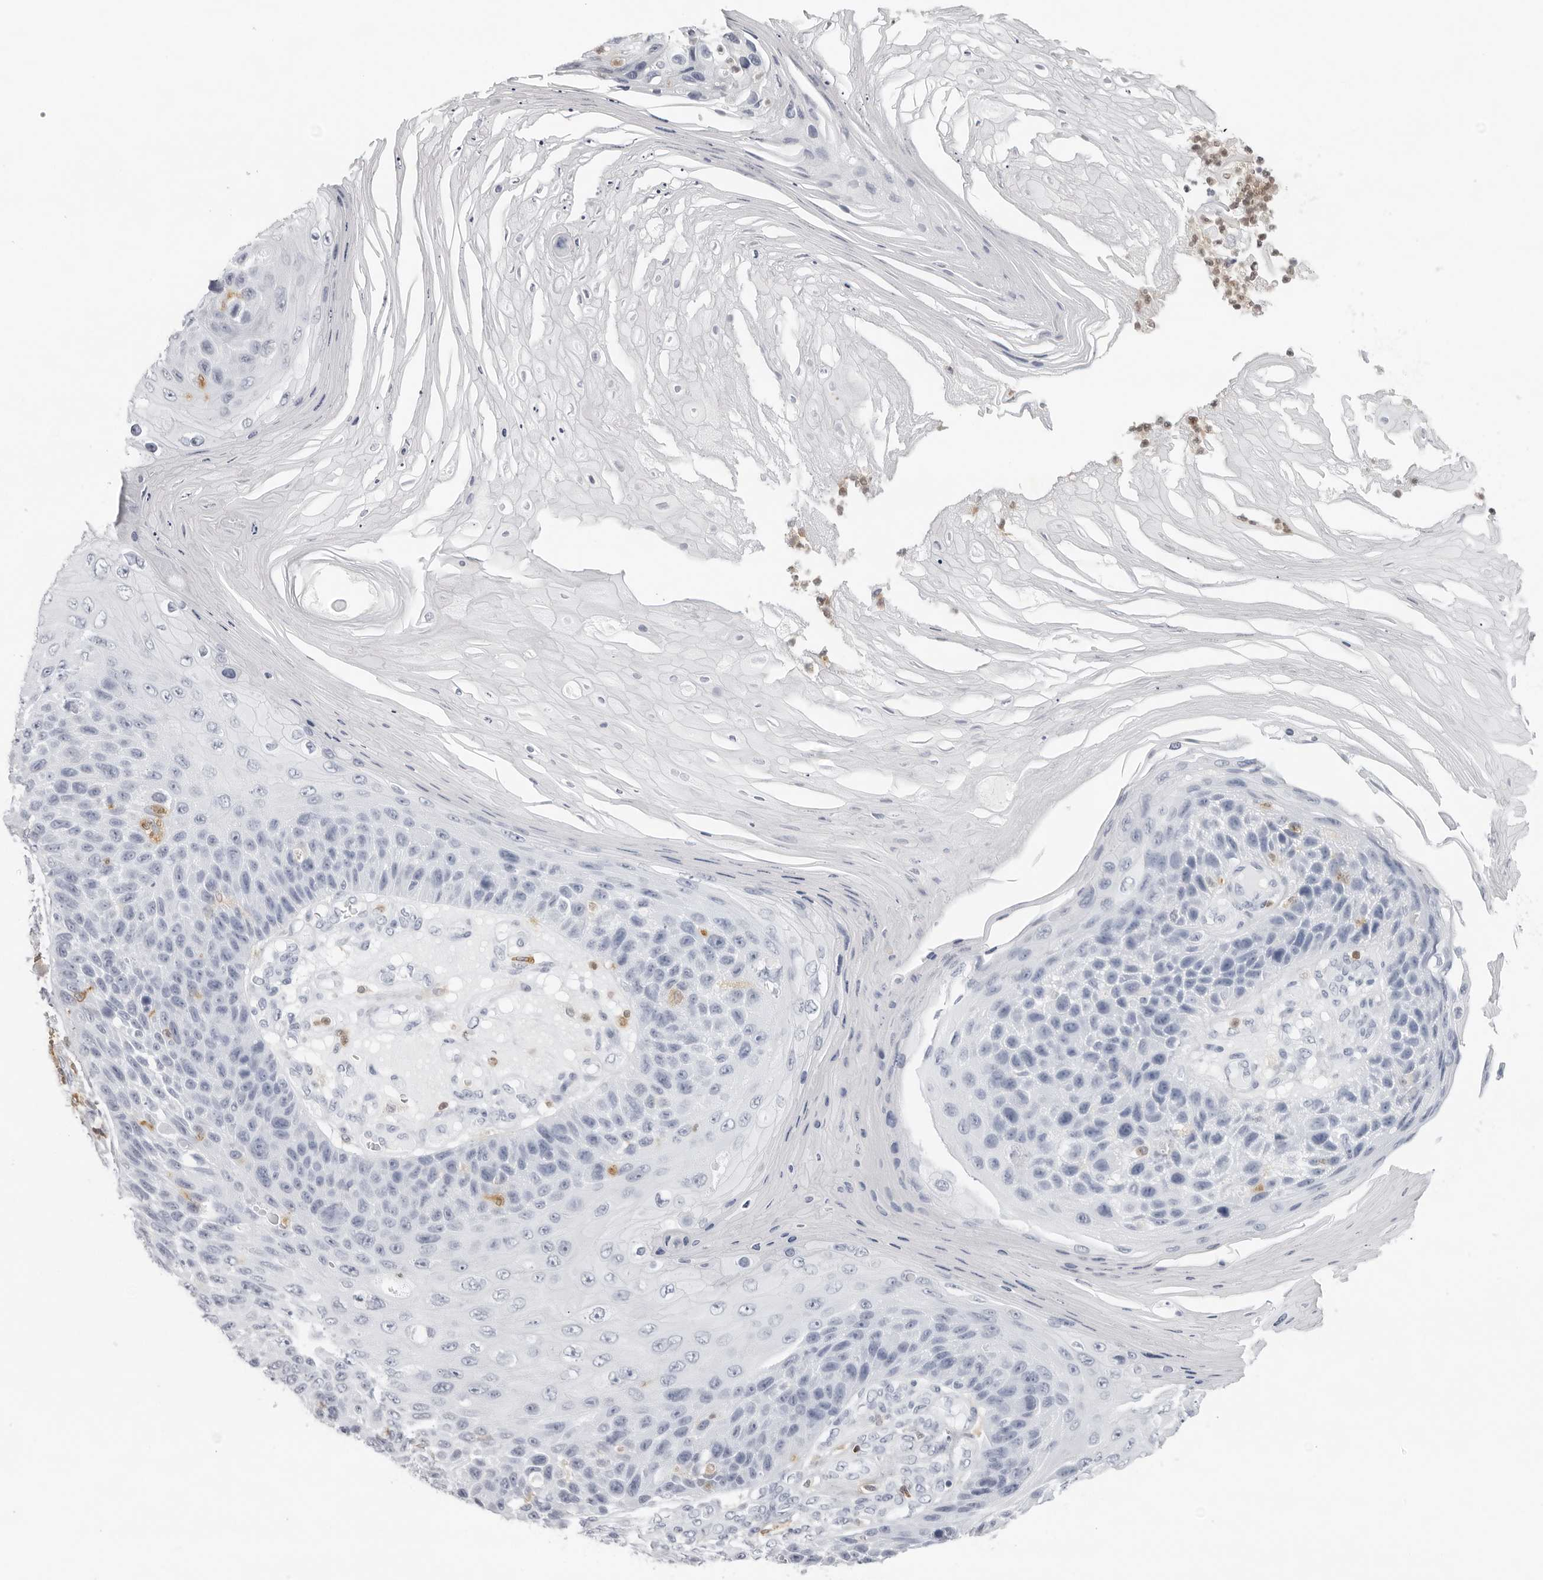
{"staining": {"intensity": "negative", "quantity": "none", "location": "none"}, "tissue": "skin cancer", "cell_type": "Tumor cells", "image_type": "cancer", "snomed": [{"axis": "morphology", "description": "Squamous cell carcinoma, NOS"}, {"axis": "topography", "description": "Skin"}], "caption": "An image of skin cancer (squamous cell carcinoma) stained for a protein exhibits no brown staining in tumor cells.", "gene": "FMNL1", "patient": {"sex": "female", "age": 88}}